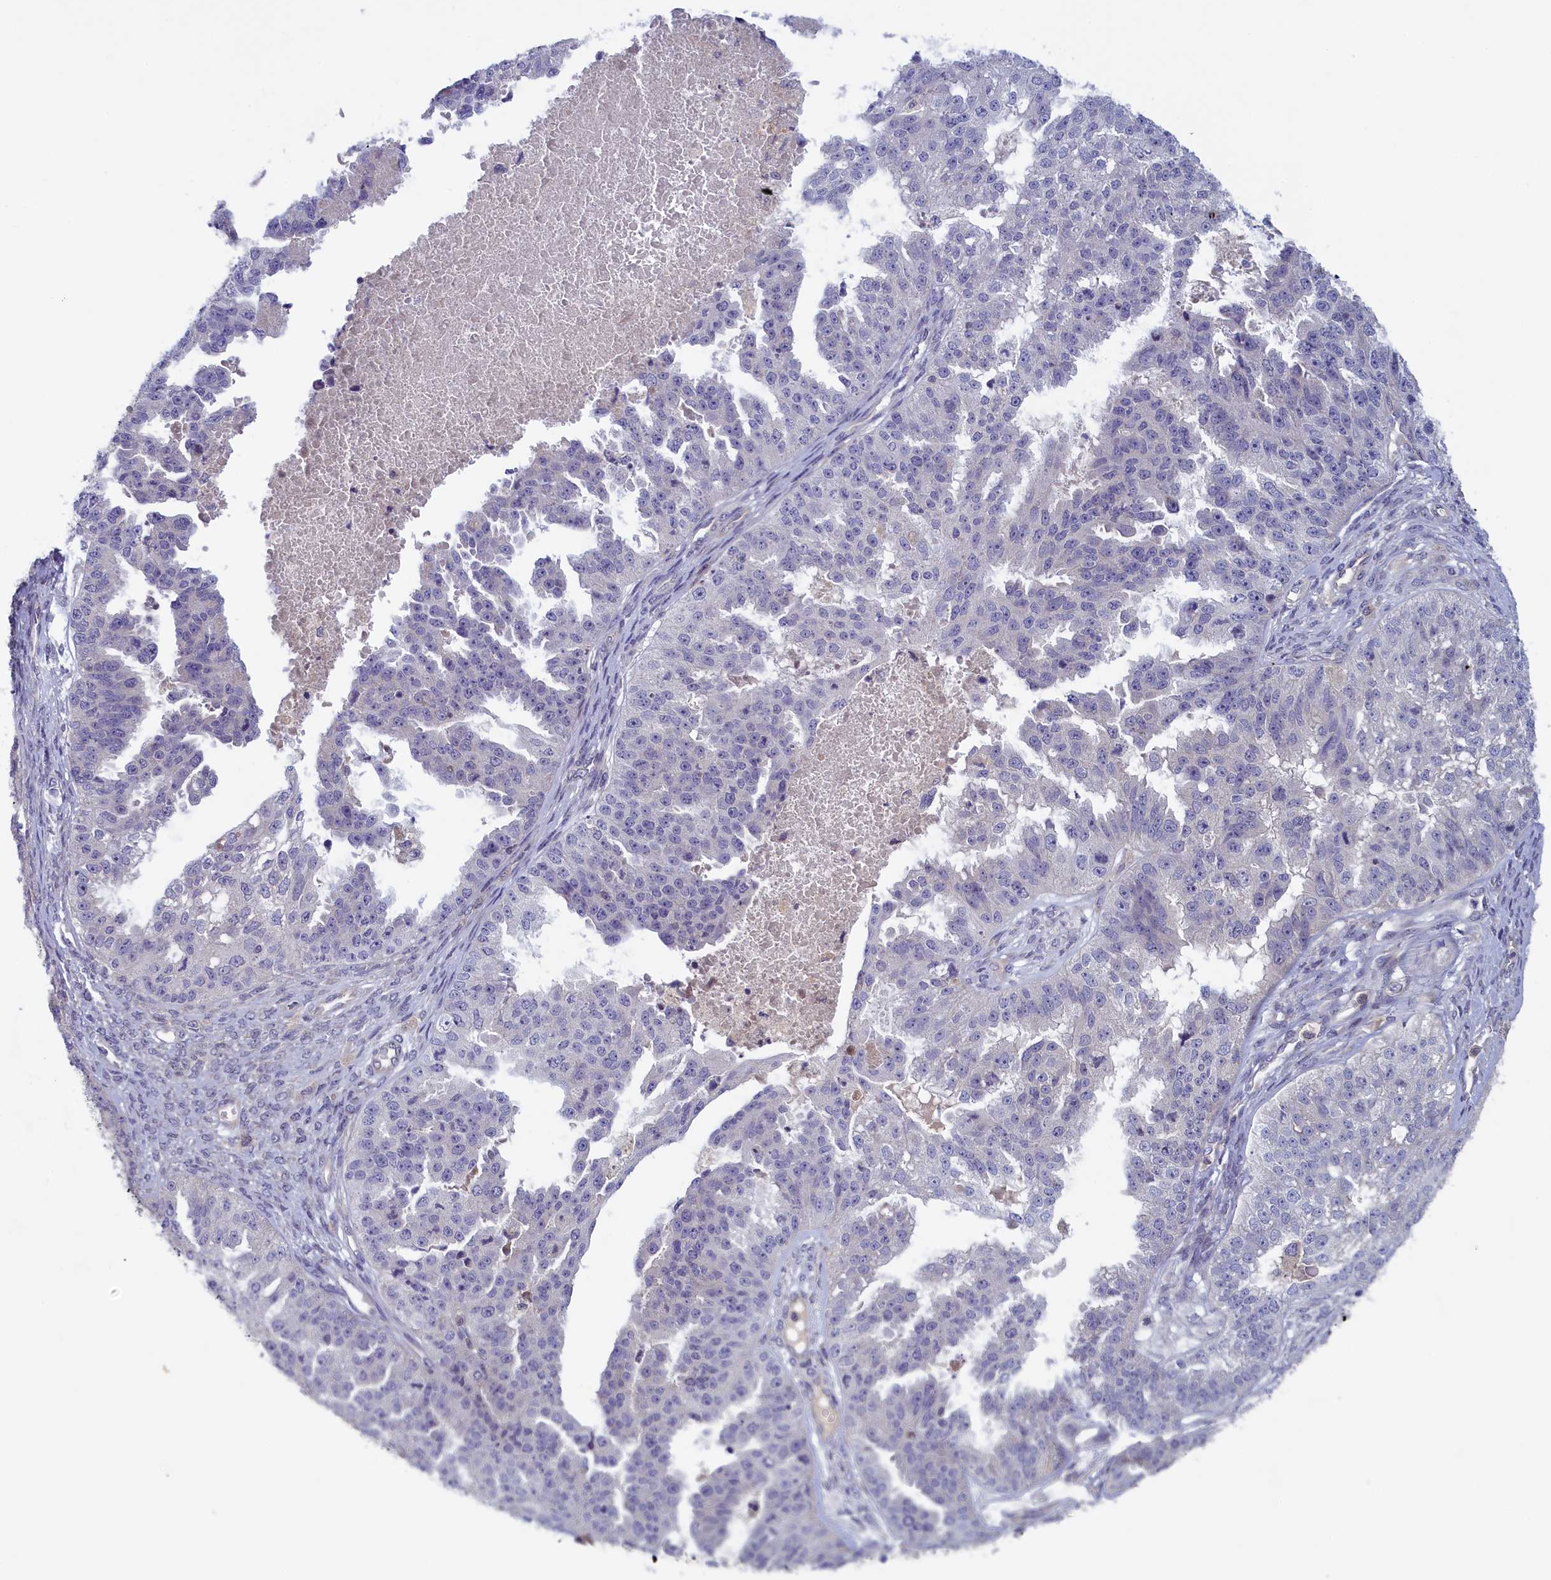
{"staining": {"intensity": "negative", "quantity": "none", "location": "none"}, "tissue": "ovarian cancer", "cell_type": "Tumor cells", "image_type": "cancer", "snomed": [{"axis": "morphology", "description": "Cystadenocarcinoma, serous, NOS"}, {"axis": "topography", "description": "Ovary"}], "caption": "This is a photomicrograph of immunohistochemistry (IHC) staining of ovarian cancer (serous cystadenocarcinoma), which shows no expression in tumor cells.", "gene": "NUBP1", "patient": {"sex": "female", "age": 58}}